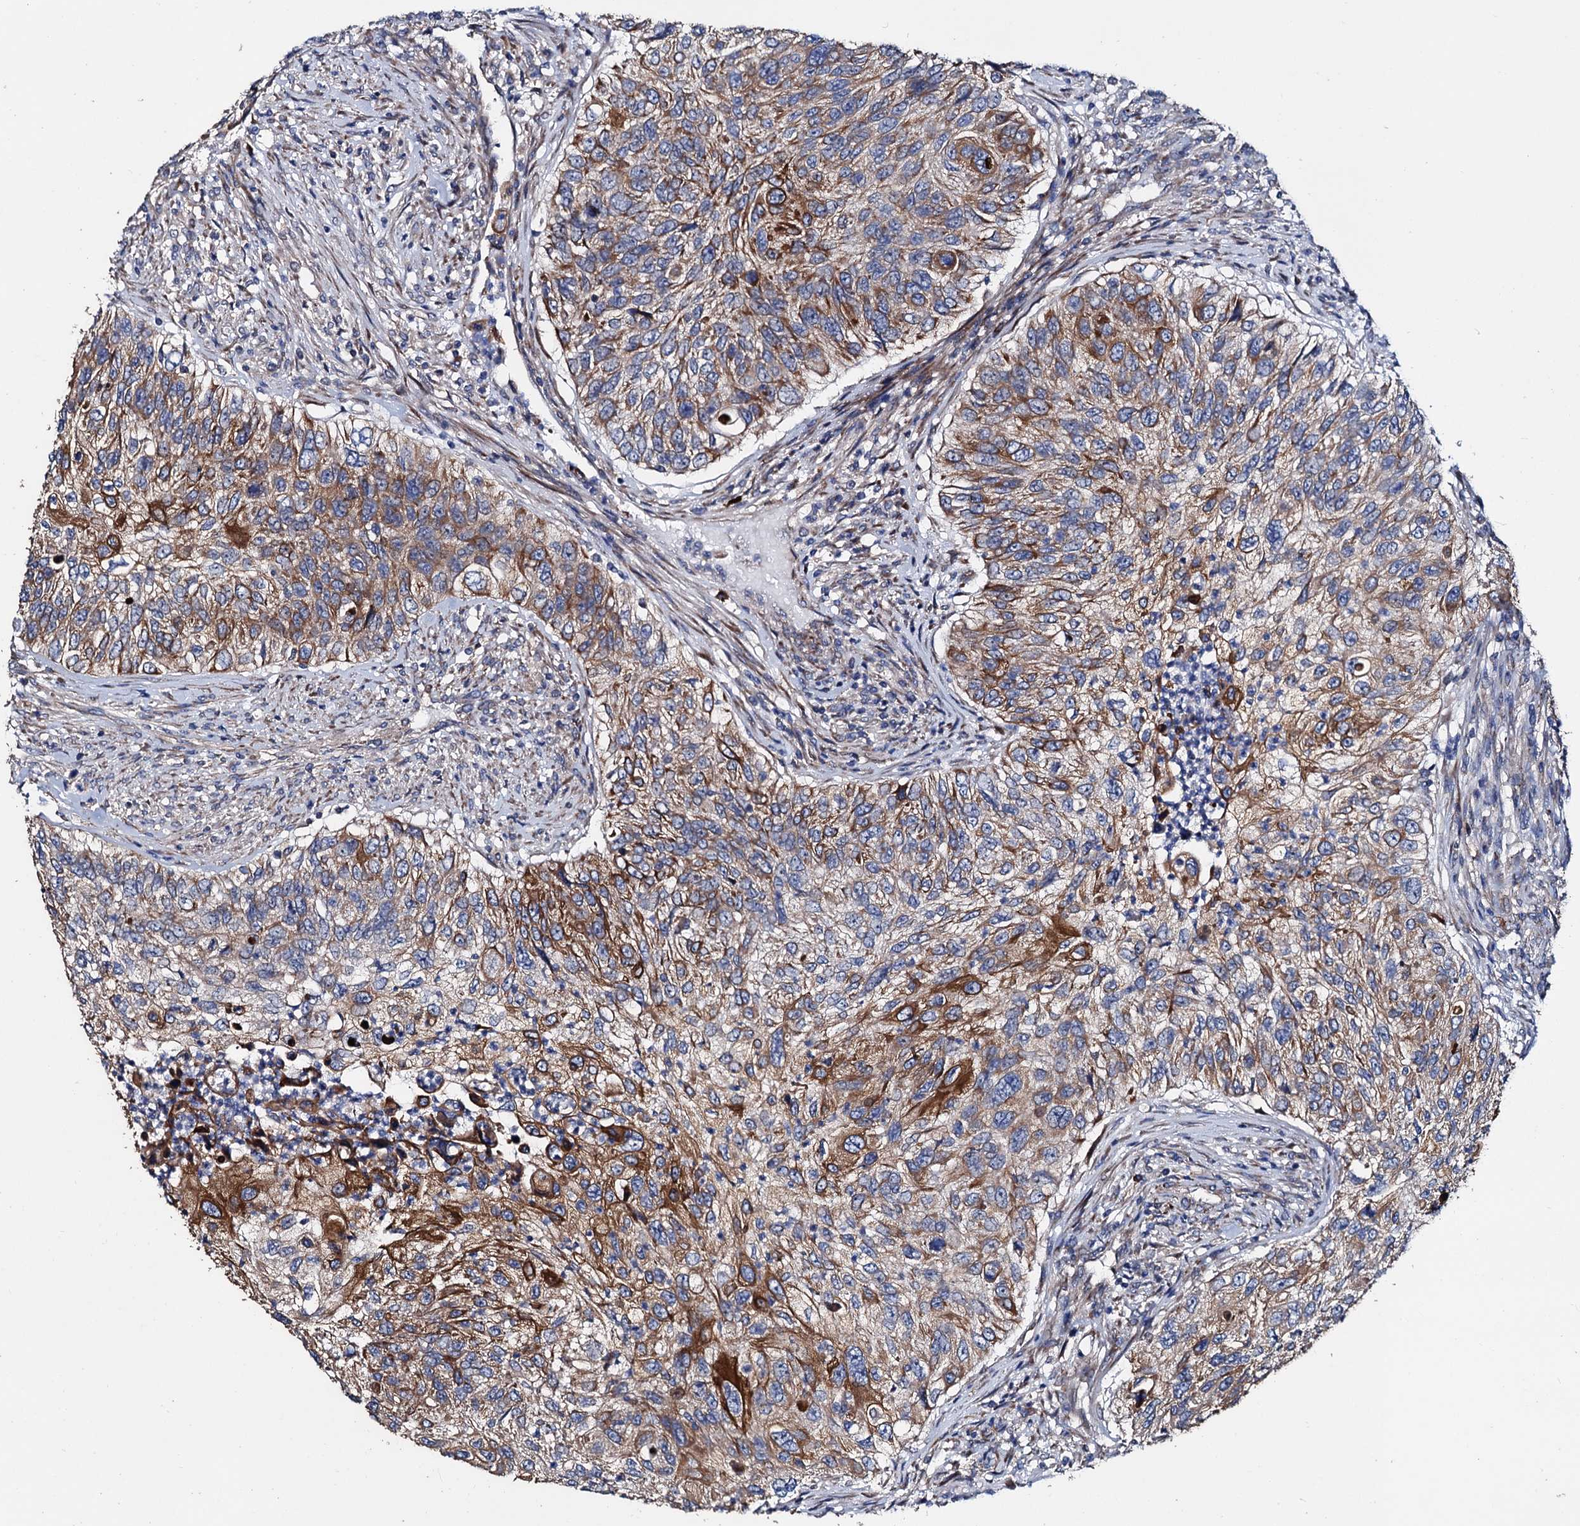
{"staining": {"intensity": "strong", "quantity": "25%-75%", "location": "cytoplasmic/membranous"}, "tissue": "urothelial cancer", "cell_type": "Tumor cells", "image_type": "cancer", "snomed": [{"axis": "morphology", "description": "Urothelial carcinoma, High grade"}, {"axis": "topography", "description": "Urinary bladder"}], "caption": "Immunohistochemistry (IHC) of urothelial cancer shows high levels of strong cytoplasmic/membranous expression in approximately 25%-75% of tumor cells.", "gene": "AKAP11", "patient": {"sex": "female", "age": 60}}